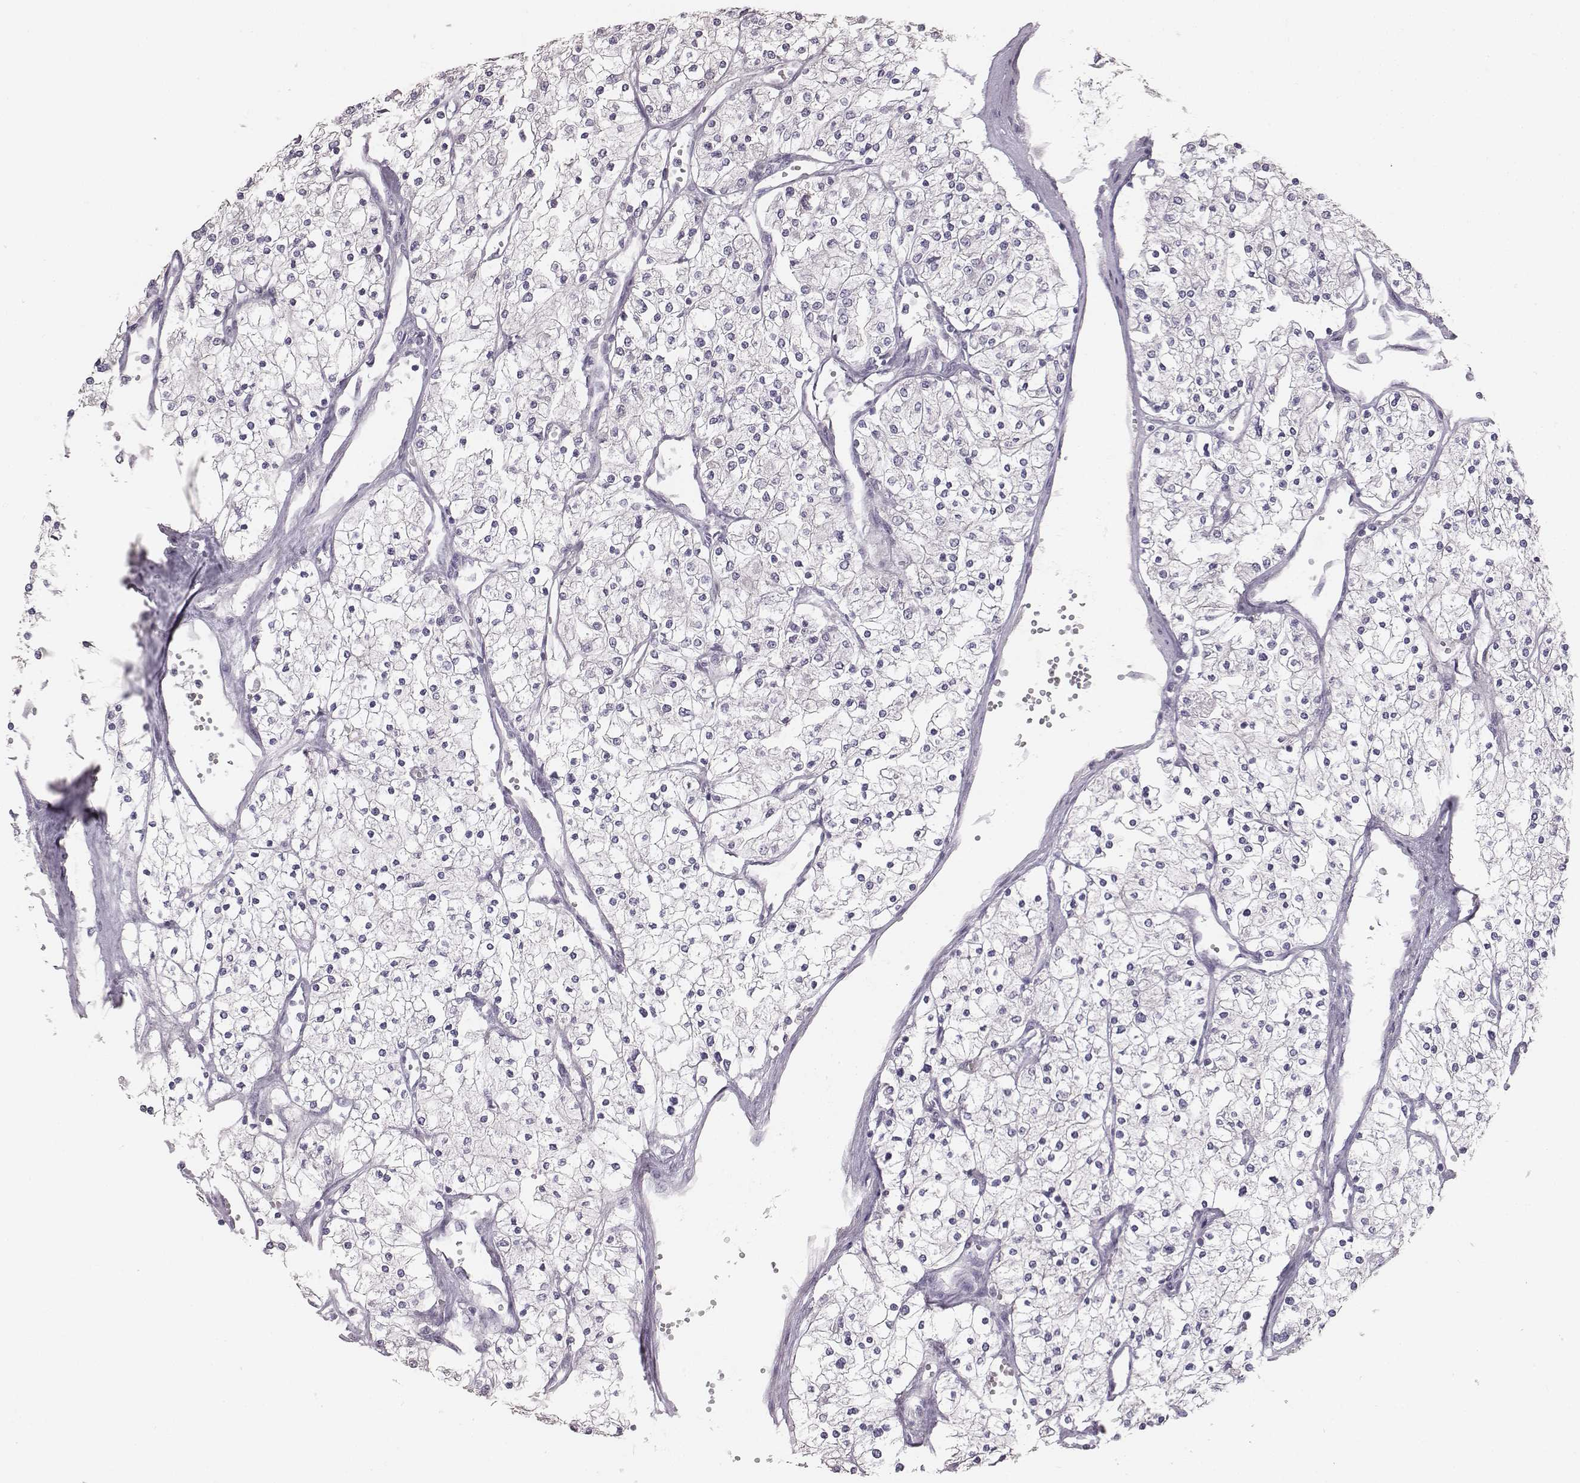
{"staining": {"intensity": "negative", "quantity": "none", "location": "none"}, "tissue": "renal cancer", "cell_type": "Tumor cells", "image_type": "cancer", "snomed": [{"axis": "morphology", "description": "Adenocarcinoma, NOS"}, {"axis": "topography", "description": "Kidney"}], "caption": "The image exhibits no staining of tumor cells in adenocarcinoma (renal).", "gene": "PBK", "patient": {"sex": "male", "age": 80}}